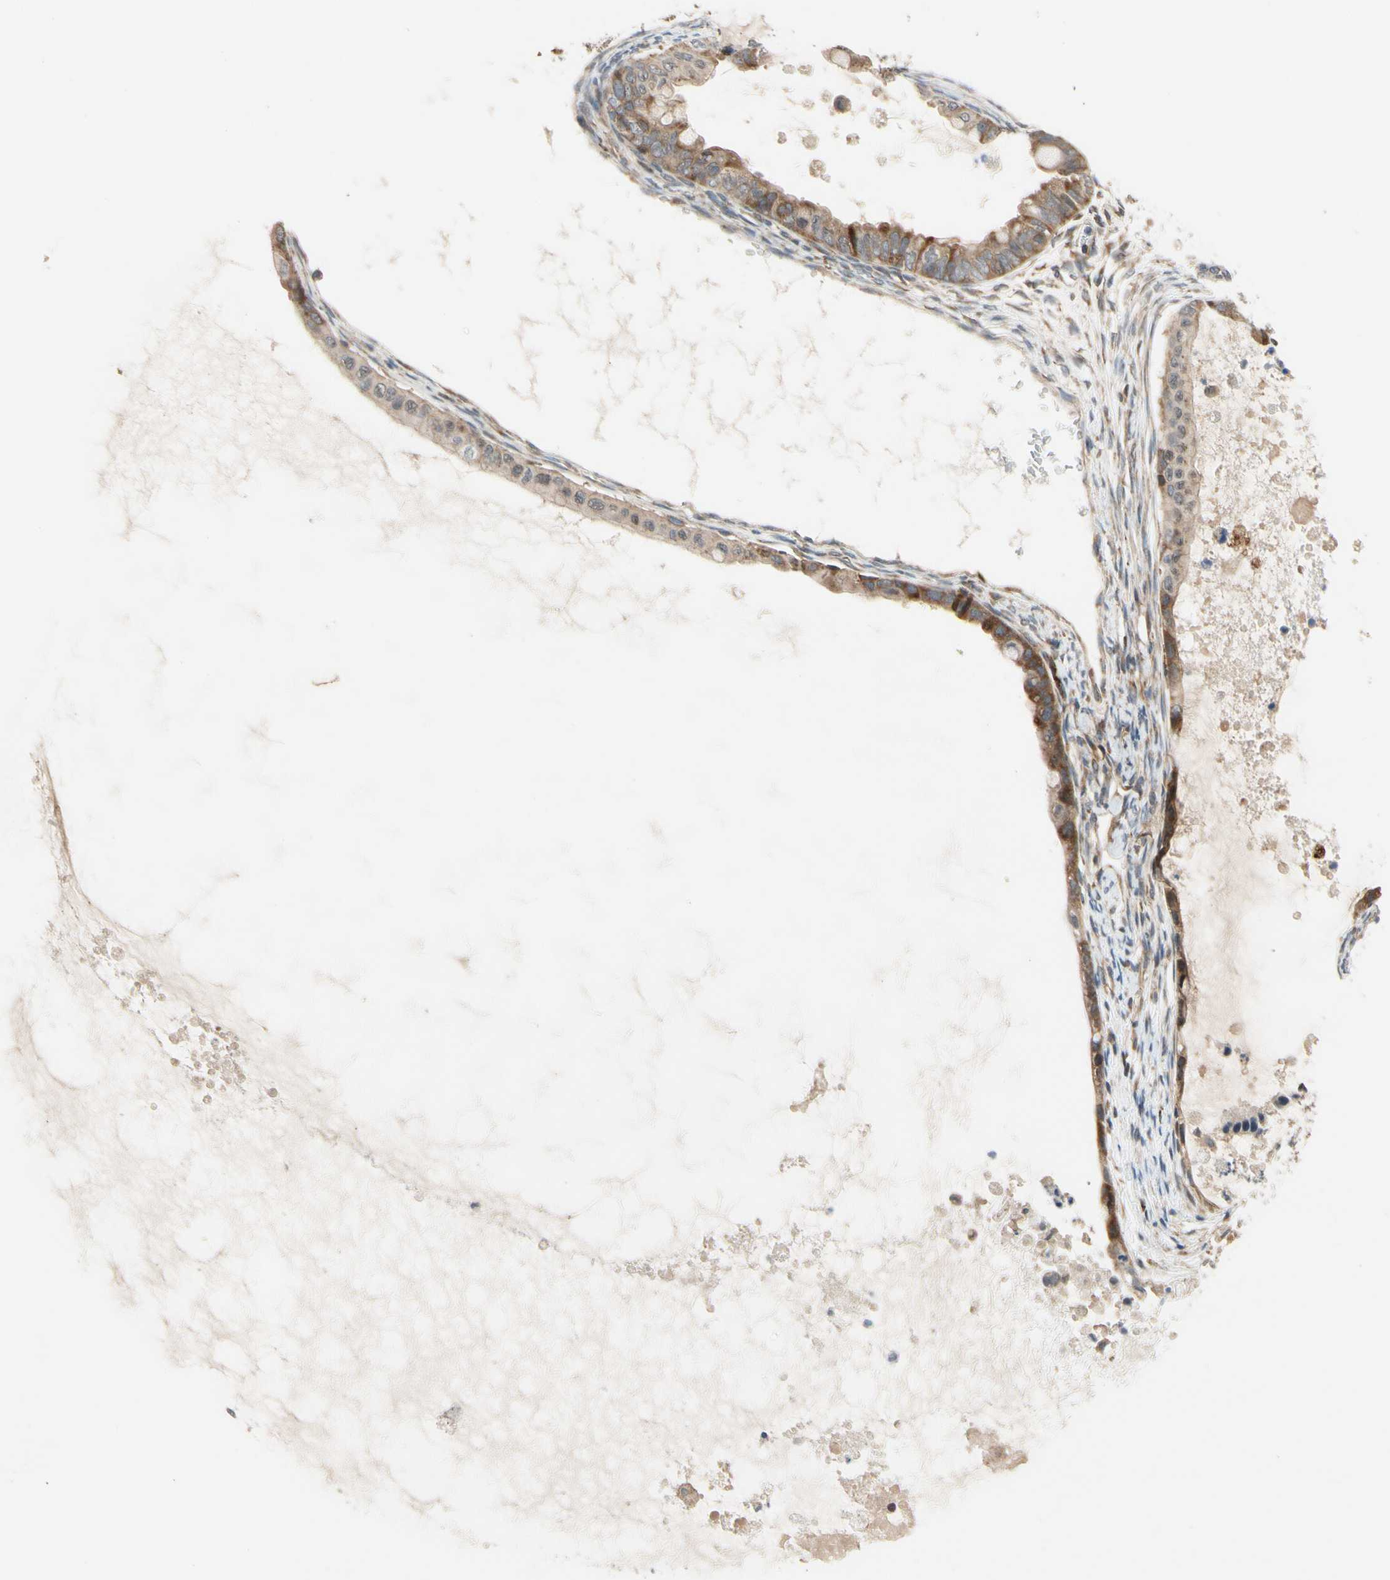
{"staining": {"intensity": "weak", "quantity": ">75%", "location": "cytoplasmic/membranous"}, "tissue": "ovarian cancer", "cell_type": "Tumor cells", "image_type": "cancer", "snomed": [{"axis": "morphology", "description": "Cystadenocarcinoma, mucinous, NOS"}, {"axis": "topography", "description": "Ovary"}], "caption": "This is an image of immunohistochemistry (IHC) staining of mucinous cystadenocarcinoma (ovarian), which shows weak positivity in the cytoplasmic/membranous of tumor cells.", "gene": "ANKHD1", "patient": {"sex": "female", "age": 80}}